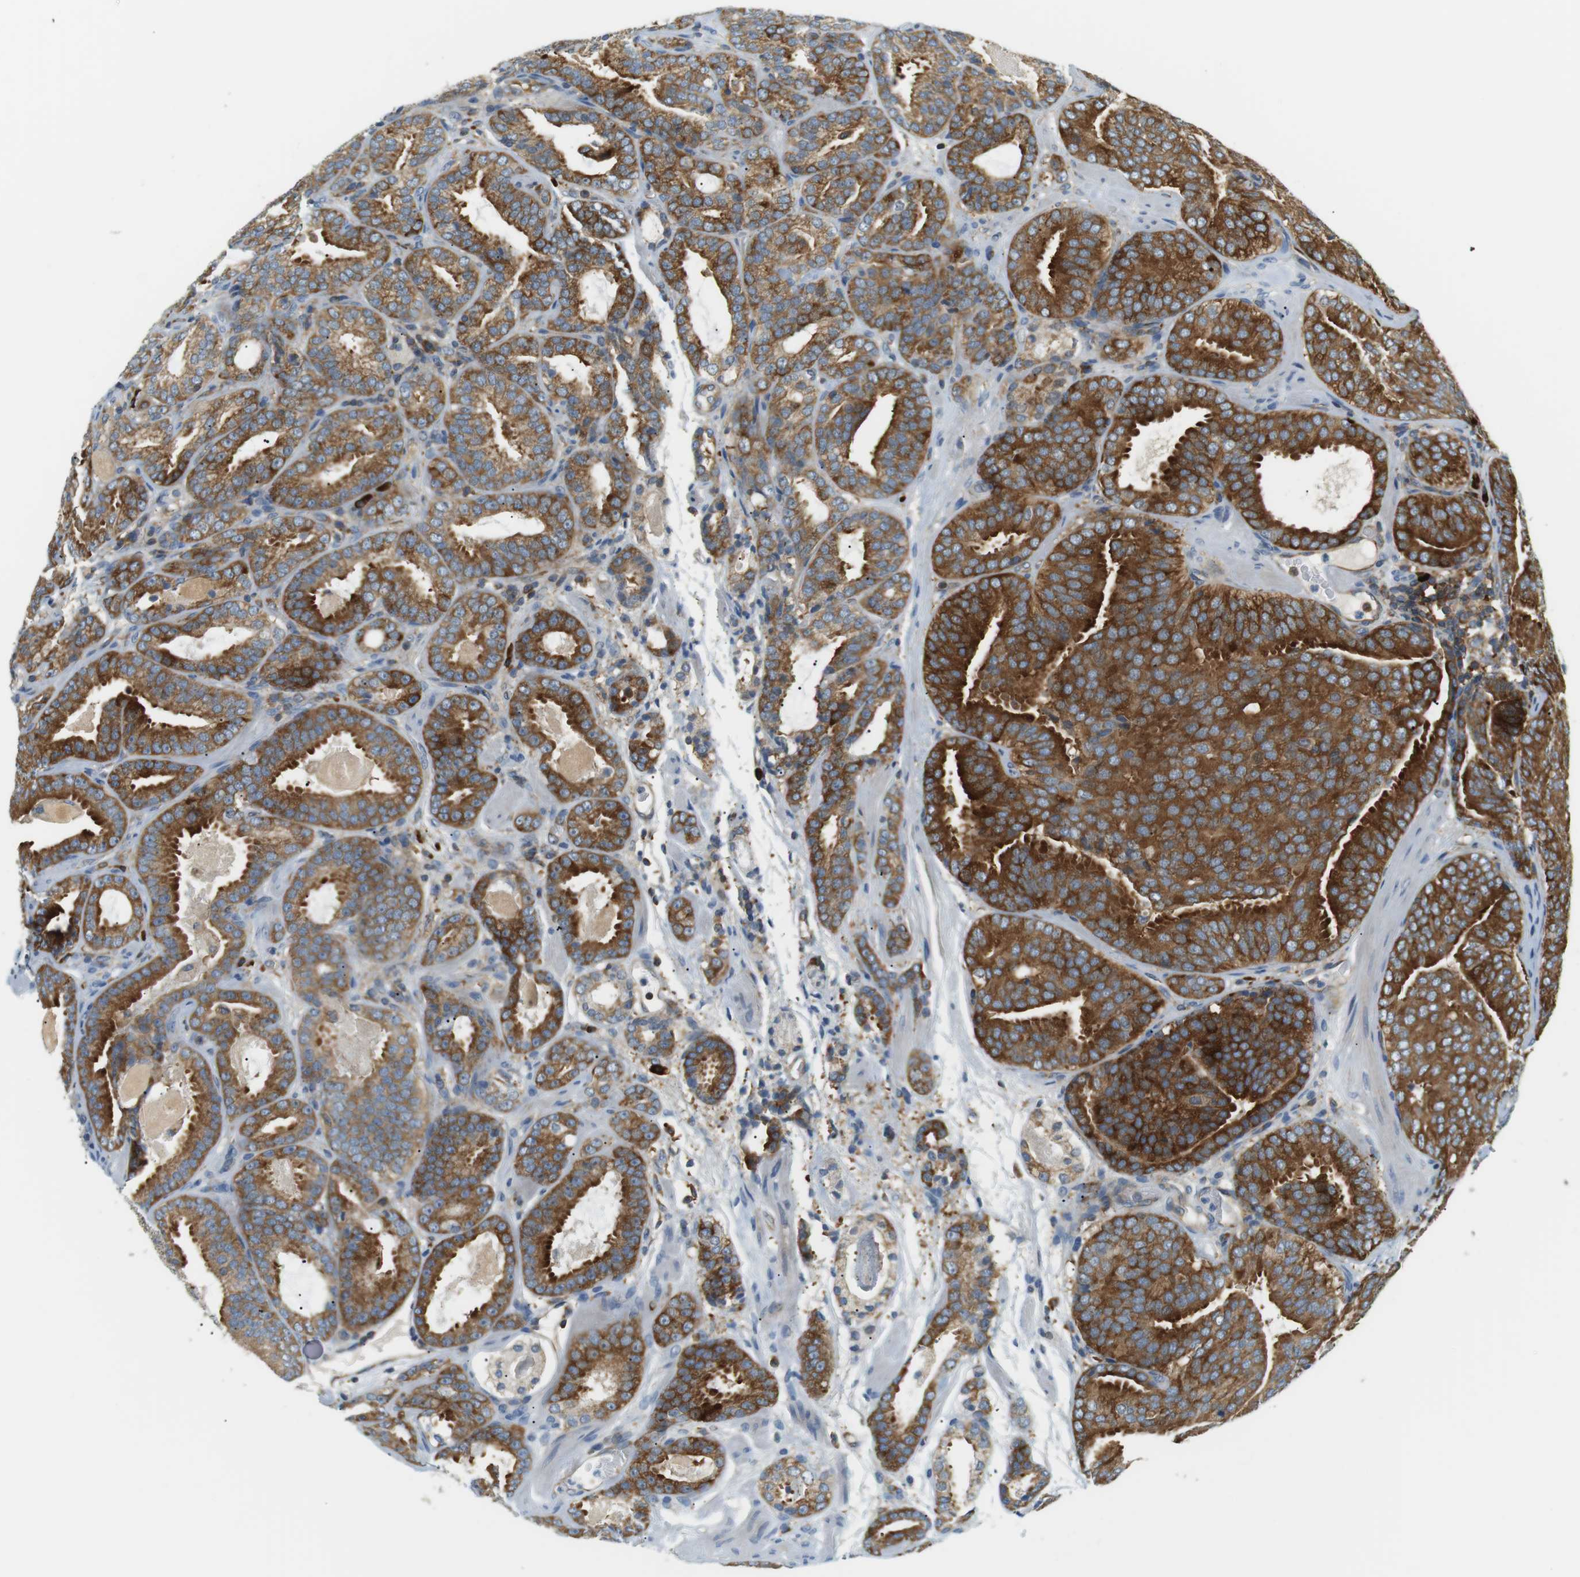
{"staining": {"intensity": "strong", "quantity": ">75%", "location": "cytoplasmic/membranous"}, "tissue": "prostate cancer", "cell_type": "Tumor cells", "image_type": "cancer", "snomed": [{"axis": "morphology", "description": "Adenocarcinoma, Low grade"}, {"axis": "topography", "description": "Prostate"}], "caption": "Protein staining reveals strong cytoplasmic/membranous staining in about >75% of tumor cells in adenocarcinoma (low-grade) (prostate). The staining was performed using DAB, with brown indicating positive protein expression. Nuclei are stained blue with hematoxylin.", "gene": "TMEM200A", "patient": {"sex": "male", "age": 69}}